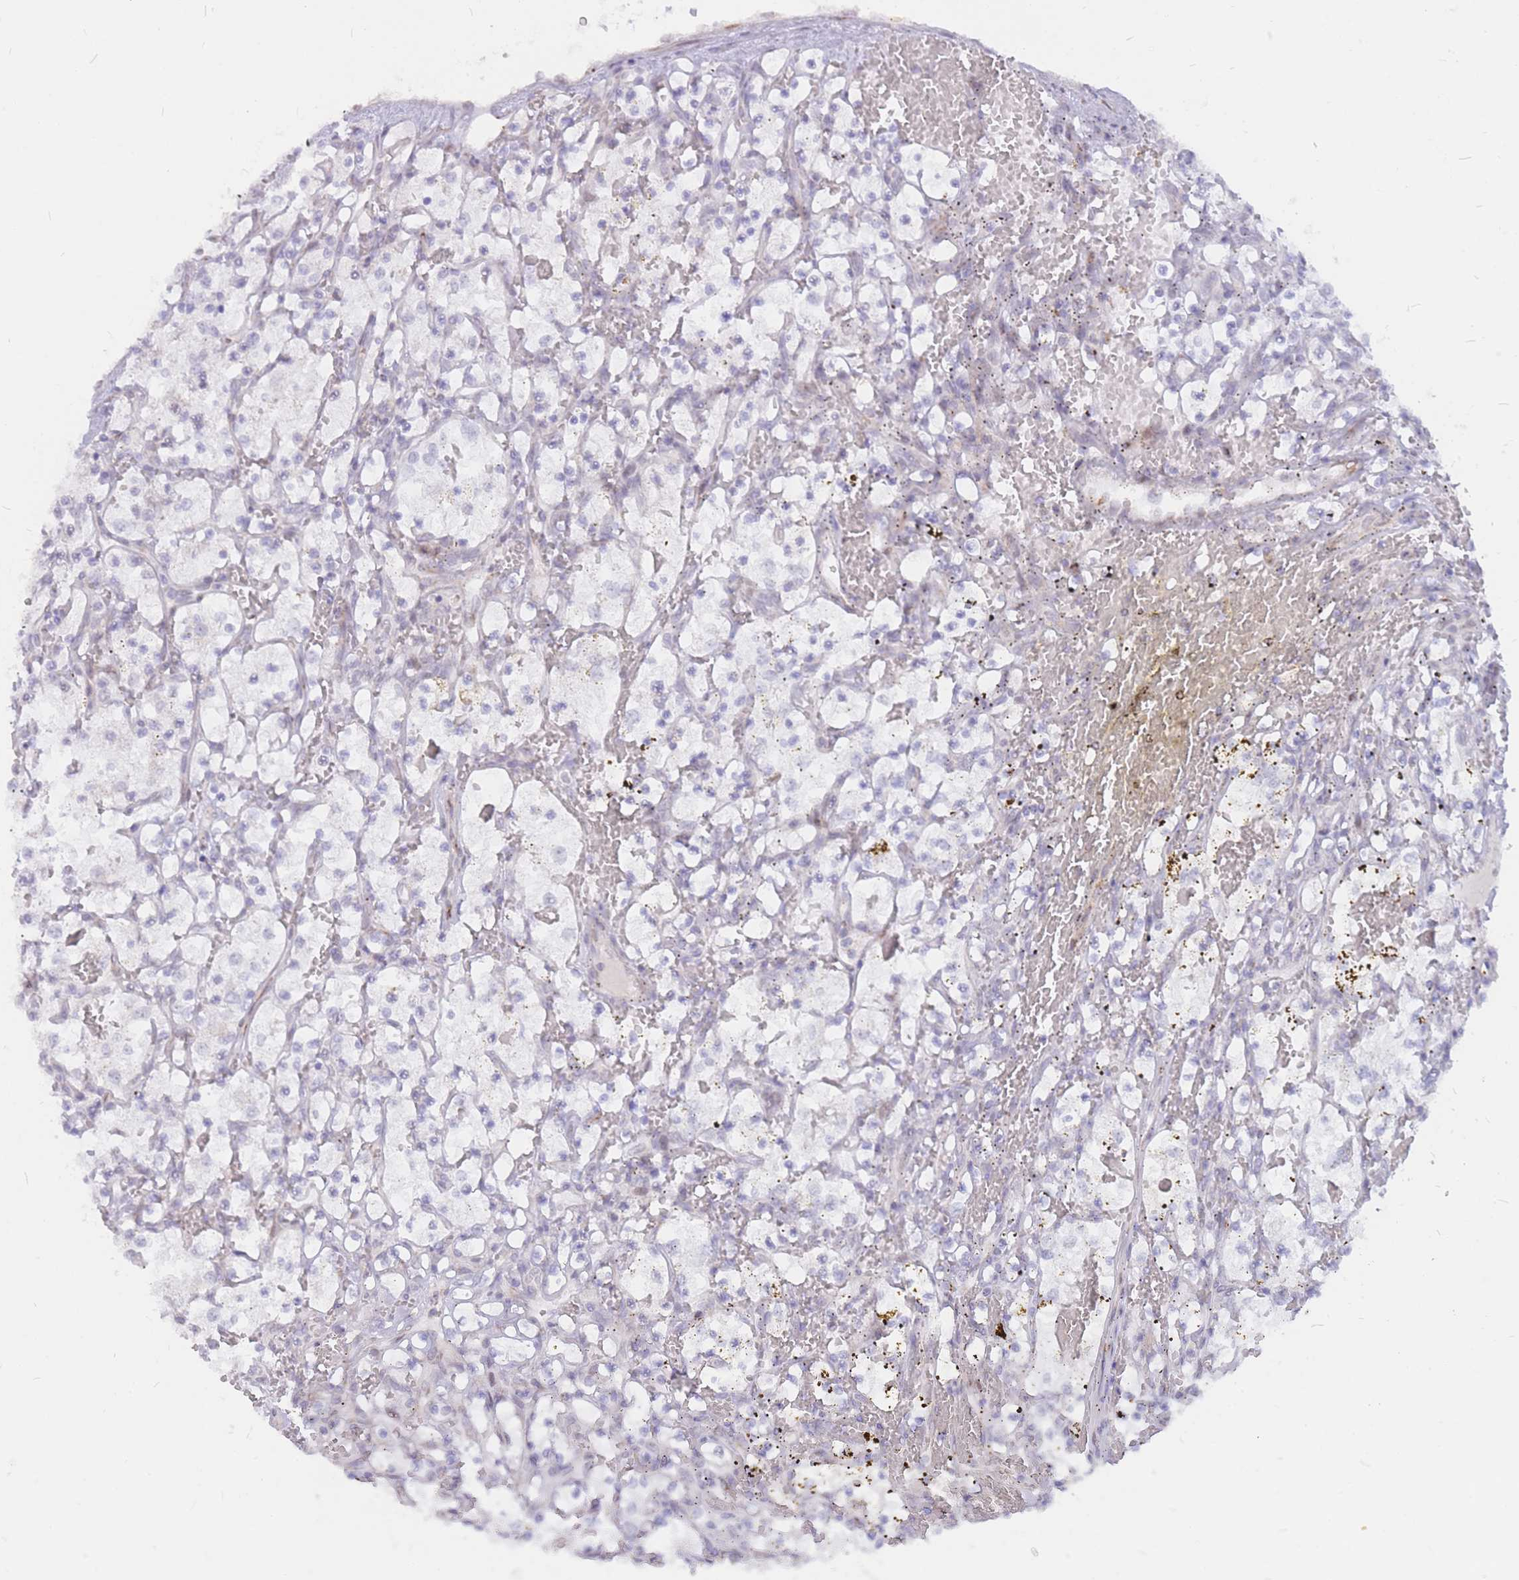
{"staining": {"intensity": "negative", "quantity": "none", "location": "none"}, "tissue": "renal cancer", "cell_type": "Tumor cells", "image_type": "cancer", "snomed": [{"axis": "morphology", "description": "Adenocarcinoma, NOS"}, {"axis": "topography", "description": "Kidney"}], "caption": "This image is of renal cancer stained with immunohistochemistry to label a protein in brown with the nuclei are counter-stained blue. There is no expression in tumor cells. (DAB immunohistochemistry (IHC) visualized using brightfield microscopy, high magnification).", "gene": "ADD2", "patient": {"sex": "female", "age": 69}}